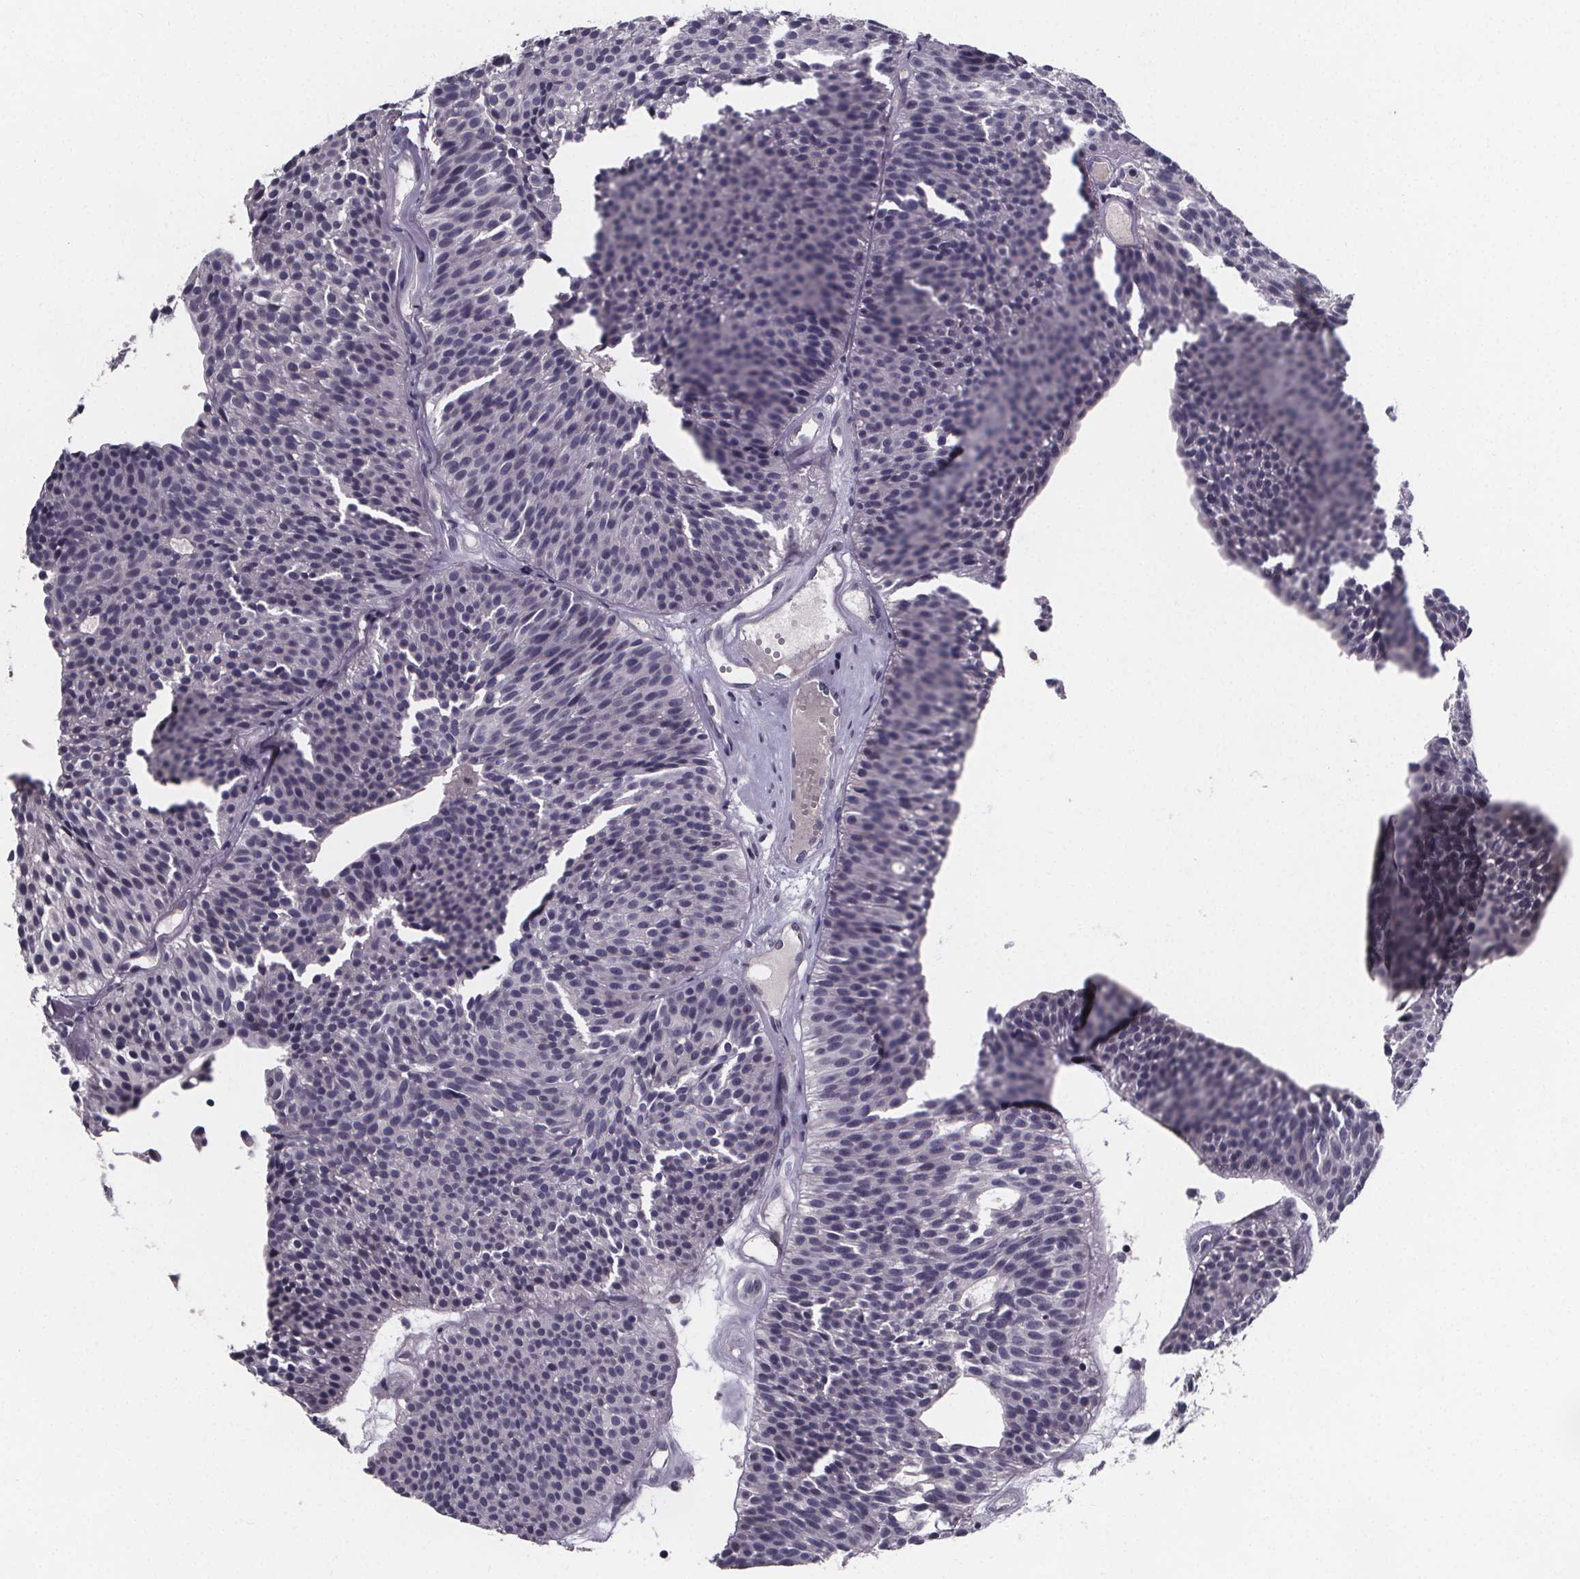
{"staining": {"intensity": "negative", "quantity": "none", "location": "none"}, "tissue": "urothelial cancer", "cell_type": "Tumor cells", "image_type": "cancer", "snomed": [{"axis": "morphology", "description": "Urothelial carcinoma, Low grade"}, {"axis": "topography", "description": "Urinary bladder"}], "caption": "Immunohistochemistry (IHC) micrograph of neoplastic tissue: urothelial cancer stained with DAB (3,3'-diaminobenzidine) shows no significant protein staining in tumor cells.", "gene": "AGT", "patient": {"sex": "male", "age": 63}}